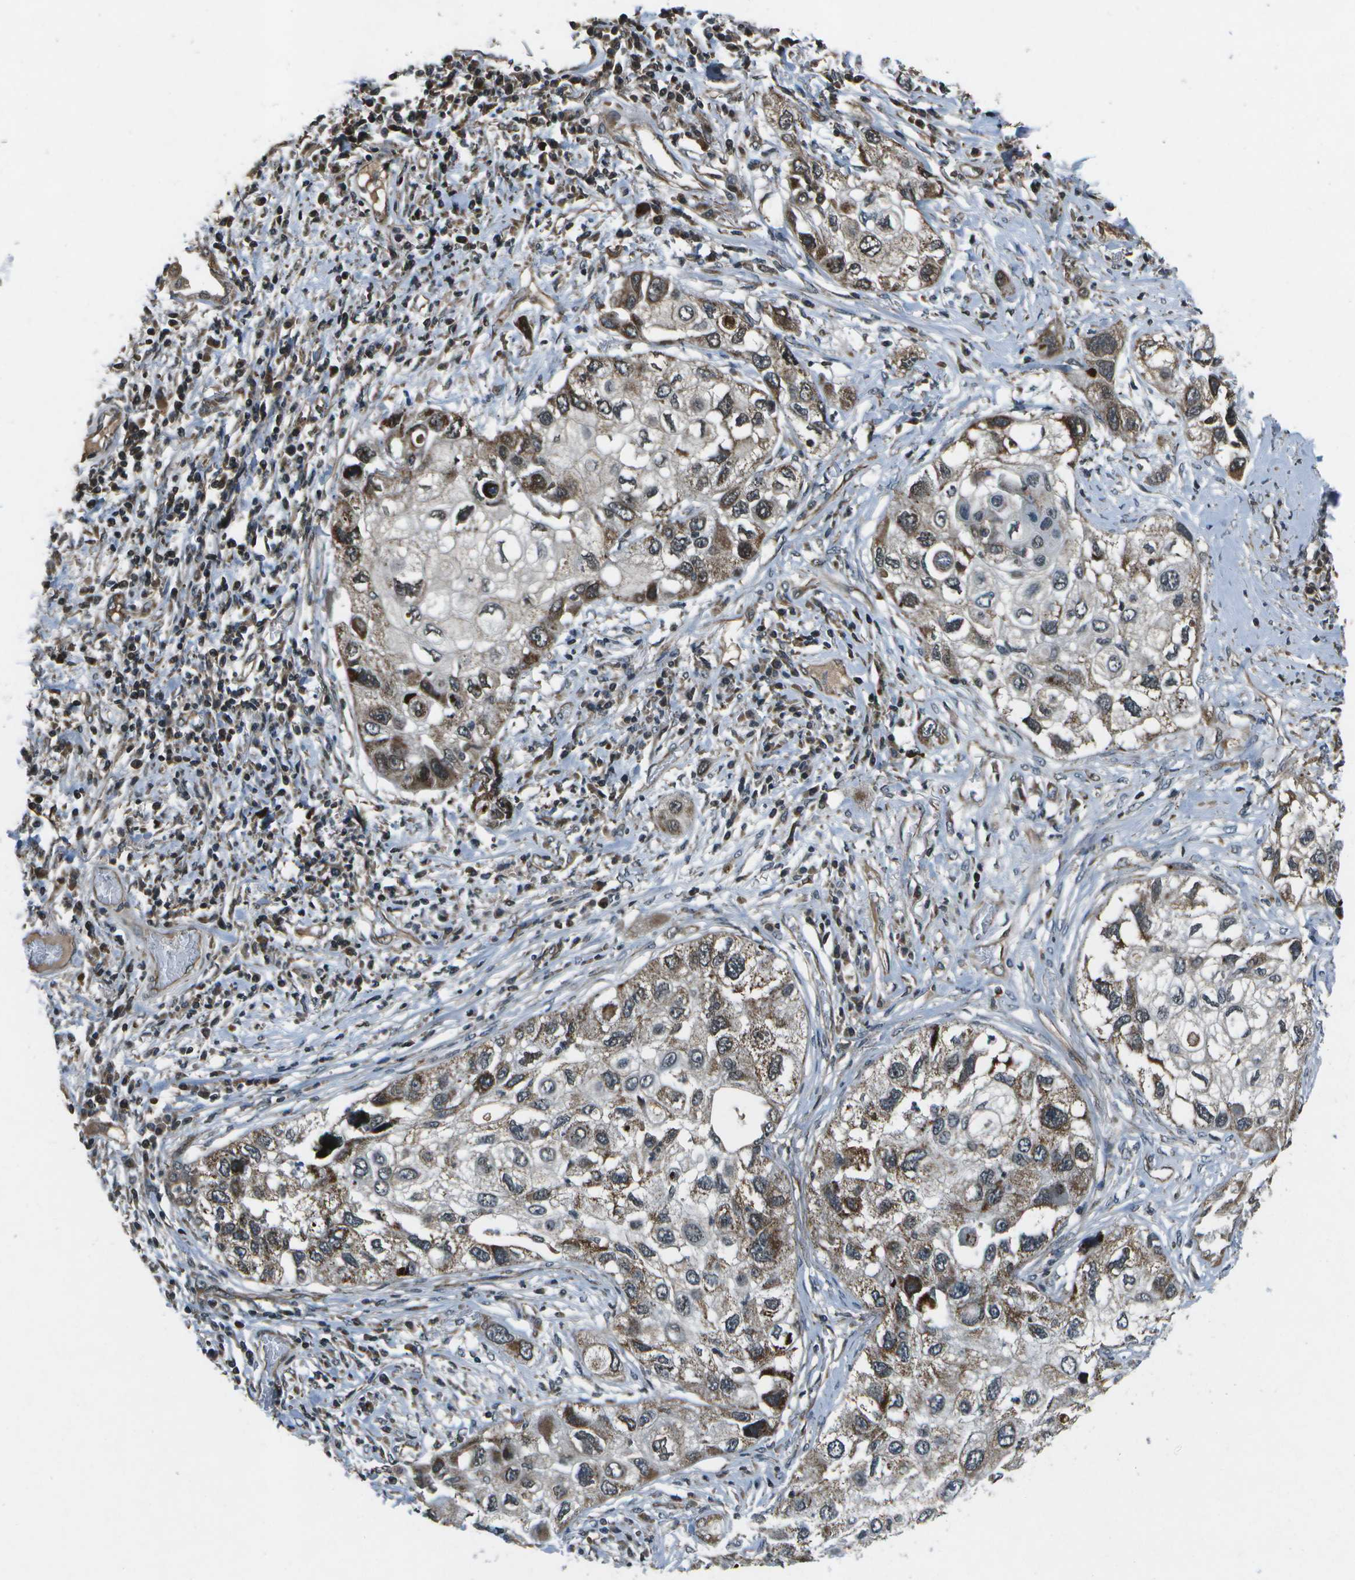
{"staining": {"intensity": "moderate", "quantity": "25%-75%", "location": "cytoplasmic/membranous,nuclear"}, "tissue": "lung cancer", "cell_type": "Tumor cells", "image_type": "cancer", "snomed": [{"axis": "morphology", "description": "Squamous cell carcinoma, NOS"}, {"axis": "topography", "description": "Lung"}], "caption": "A brown stain shows moderate cytoplasmic/membranous and nuclear positivity of a protein in lung cancer (squamous cell carcinoma) tumor cells.", "gene": "EIF2AK1", "patient": {"sex": "male", "age": 71}}